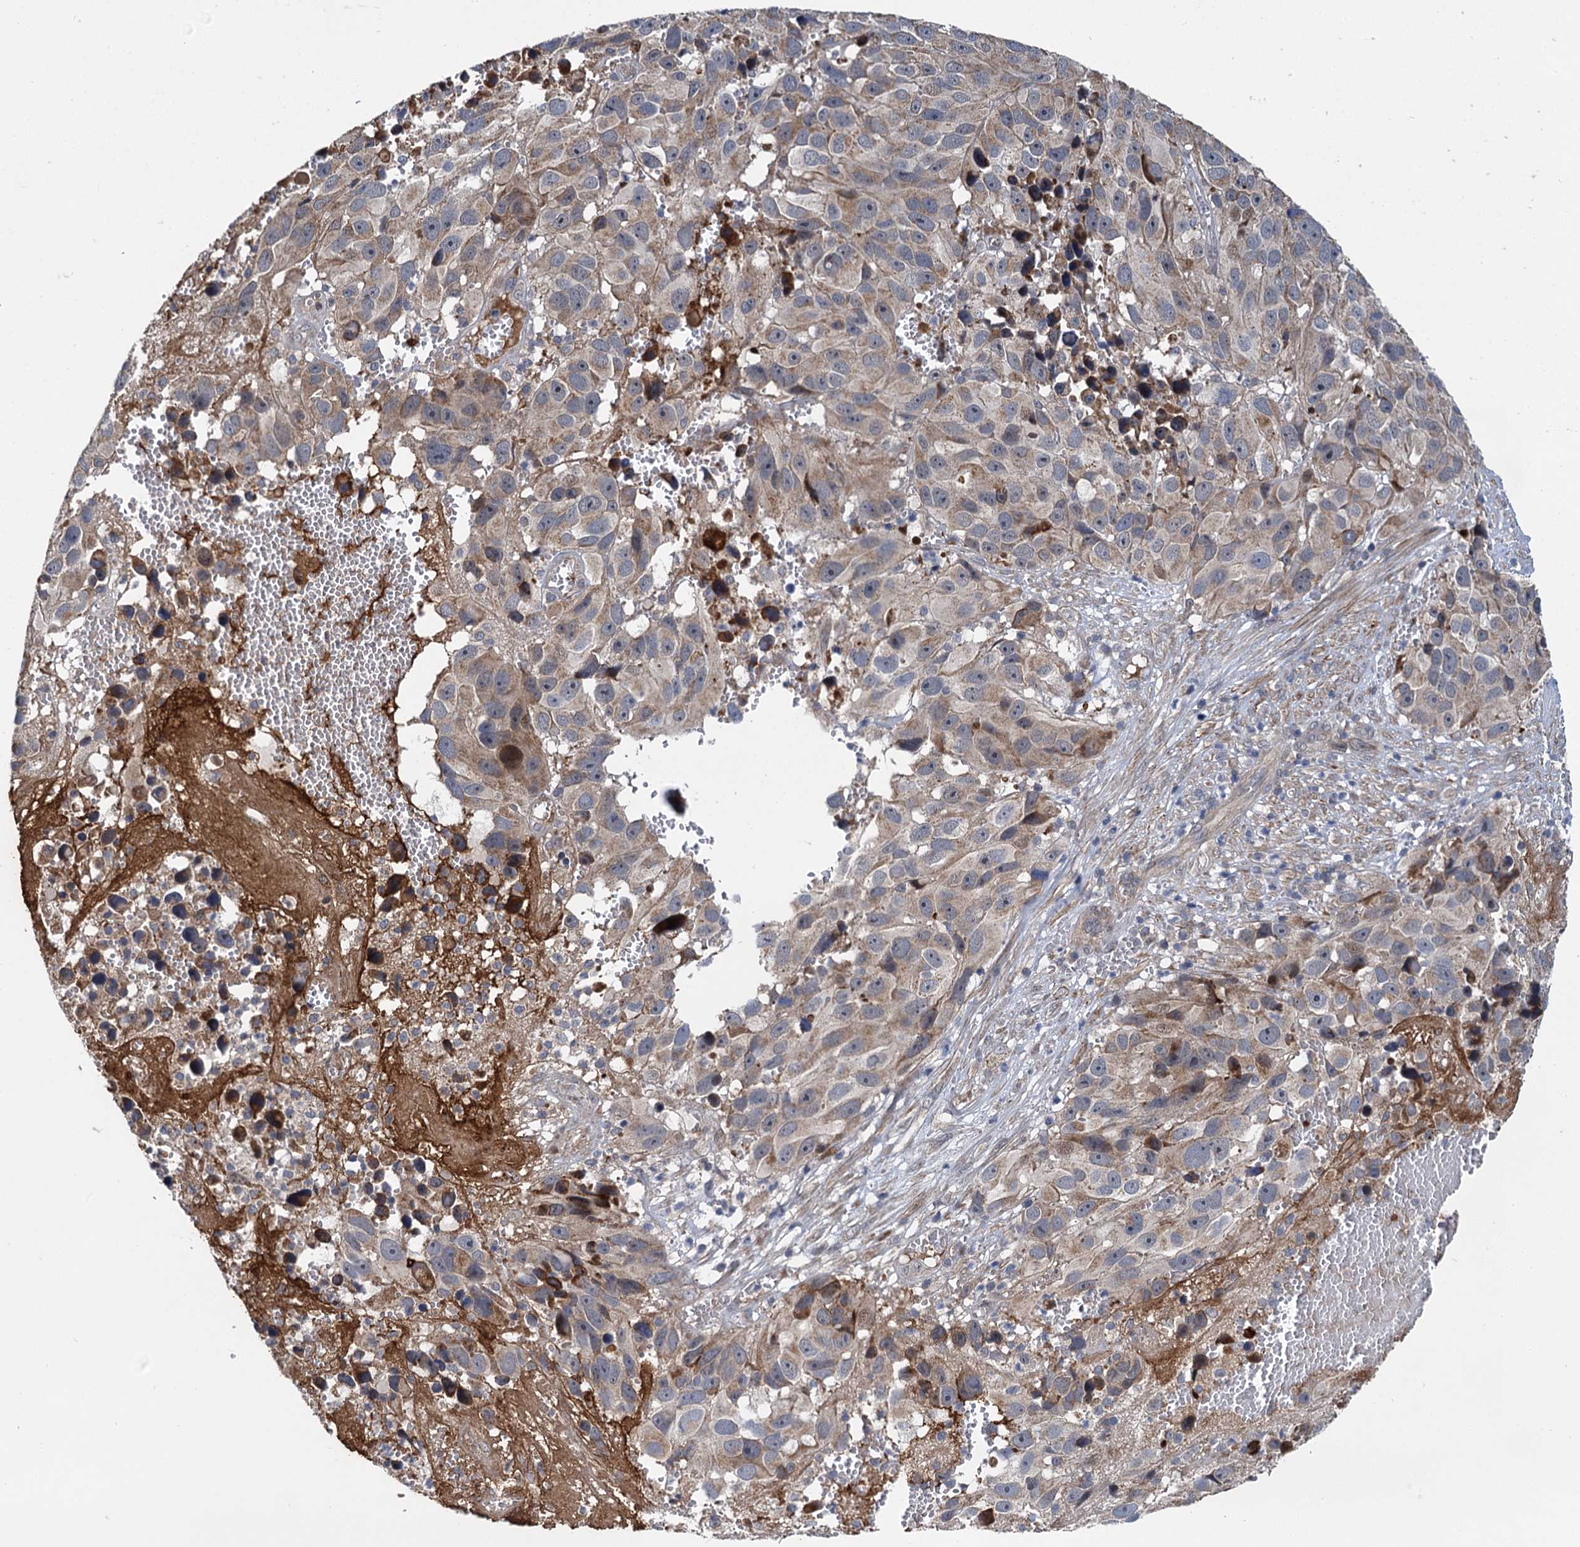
{"staining": {"intensity": "weak", "quantity": "25%-75%", "location": "cytoplasmic/membranous"}, "tissue": "melanoma", "cell_type": "Tumor cells", "image_type": "cancer", "snomed": [{"axis": "morphology", "description": "Malignant melanoma, NOS"}, {"axis": "topography", "description": "Skin"}], "caption": "DAB (3,3'-diaminobenzidine) immunohistochemical staining of human malignant melanoma demonstrates weak cytoplasmic/membranous protein expression in about 25%-75% of tumor cells. (IHC, brightfield microscopy, high magnification).", "gene": "SPRYD3", "patient": {"sex": "male", "age": 84}}